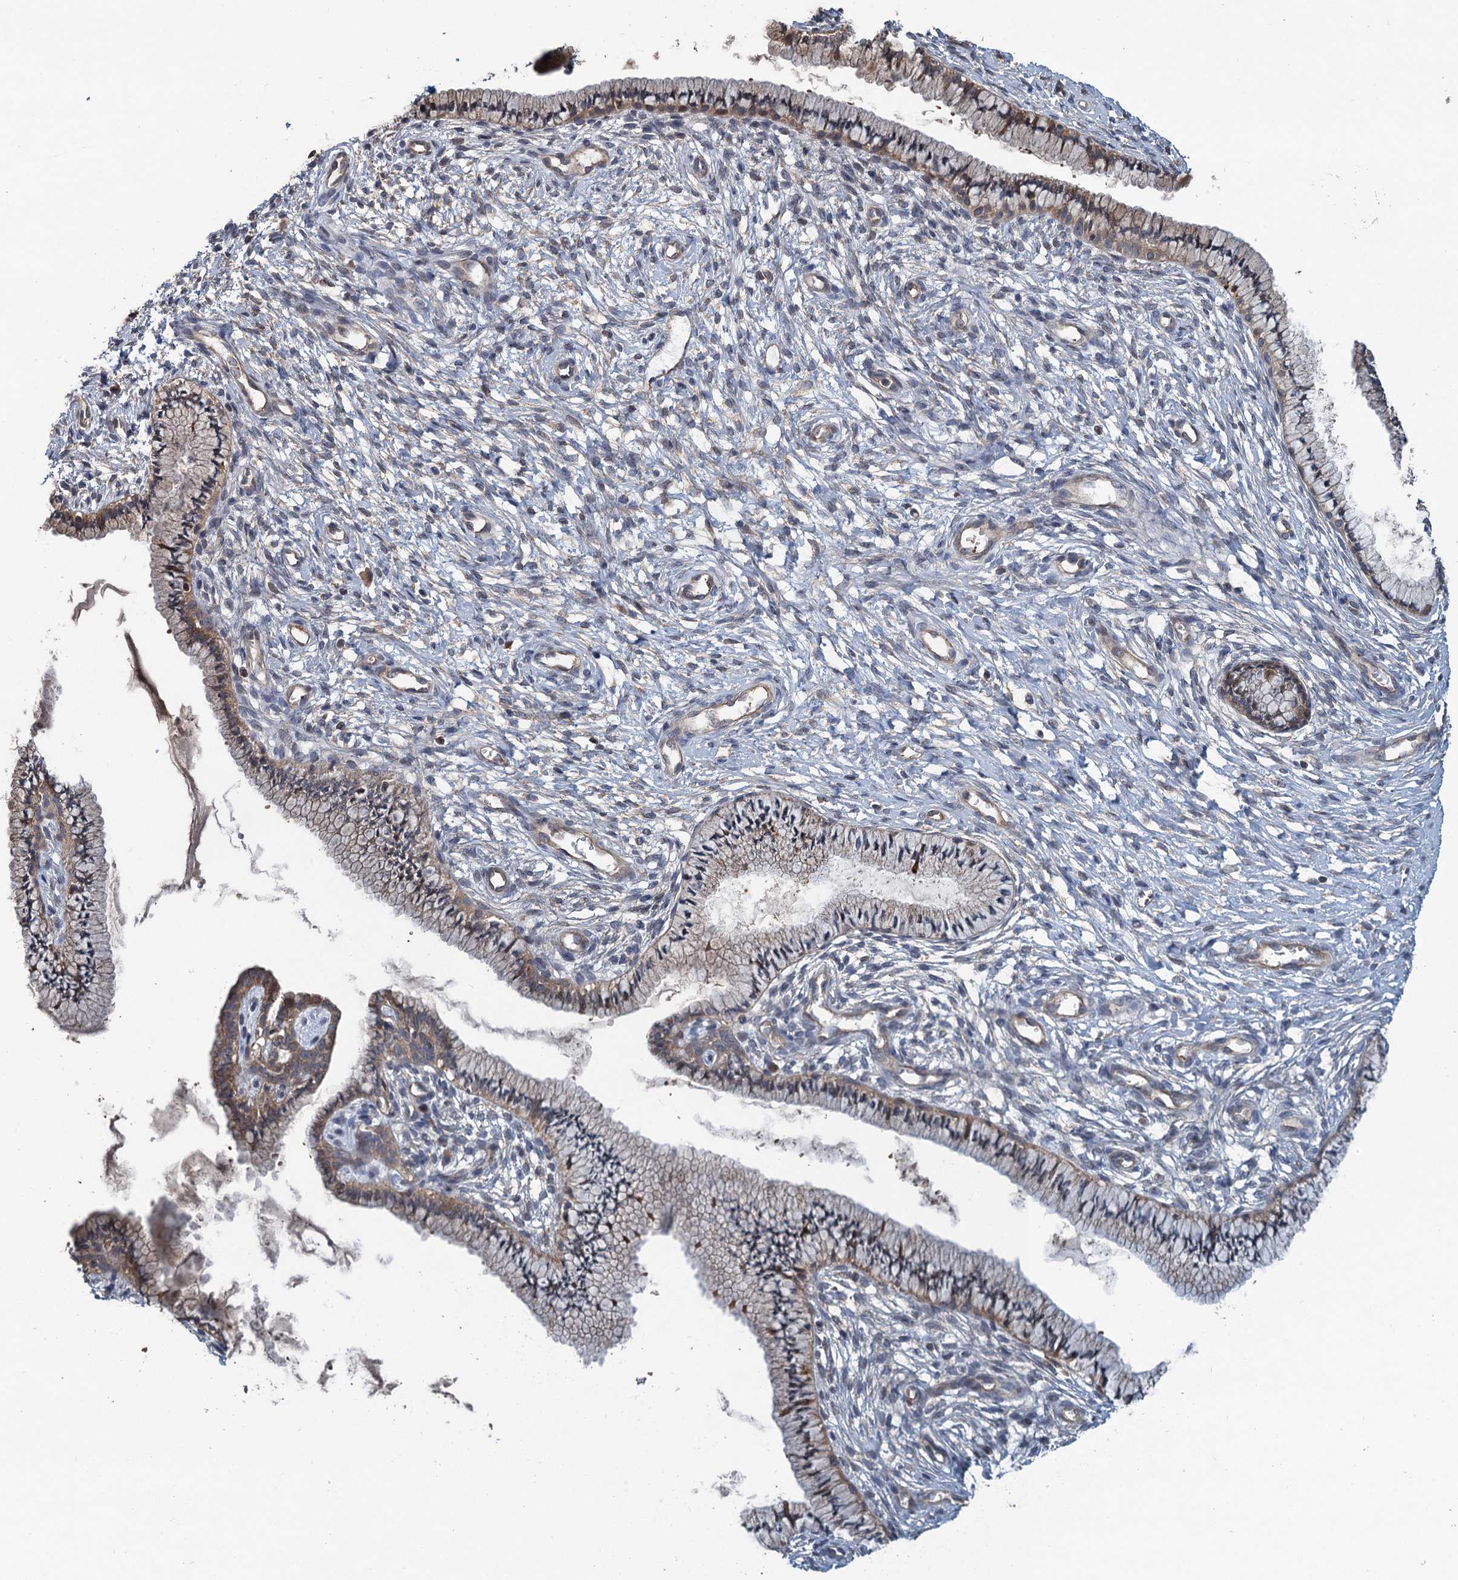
{"staining": {"intensity": "moderate", "quantity": "25%-75%", "location": "cytoplasmic/membranous"}, "tissue": "cervix", "cell_type": "Glandular cells", "image_type": "normal", "snomed": [{"axis": "morphology", "description": "Normal tissue, NOS"}, {"axis": "topography", "description": "Cervix"}], "caption": "Moderate cytoplasmic/membranous positivity is identified in about 25%-75% of glandular cells in benign cervix.", "gene": "MEAK7", "patient": {"sex": "female", "age": 36}}